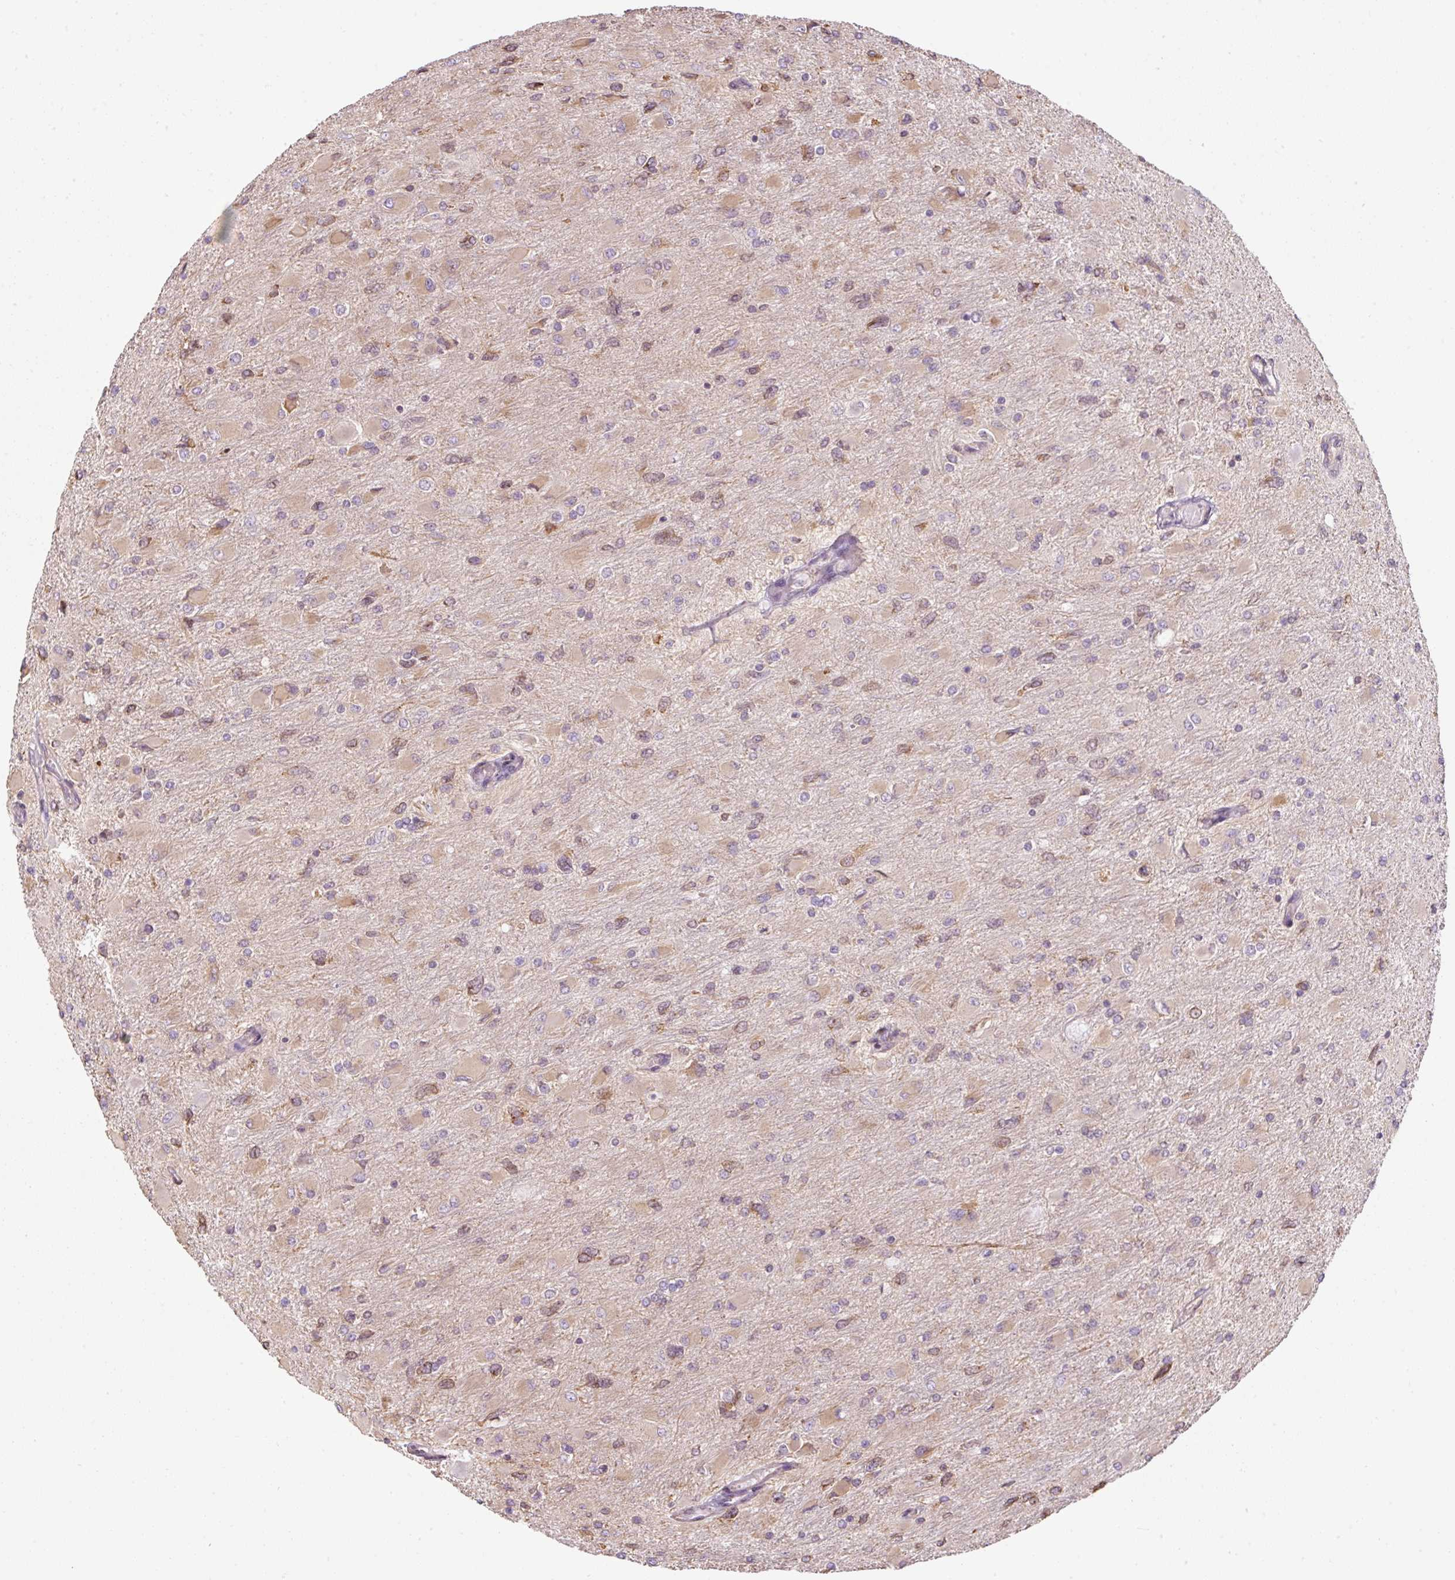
{"staining": {"intensity": "moderate", "quantity": "25%-75%", "location": "cytoplasmic/membranous"}, "tissue": "glioma", "cell_type": "Tumor cells", "image_type": "cancer", "snomed": [{"axis": "morphology", "description": "Glioma, malignant, High grade"}, {"axis": "topography", "description": "Cerebral cortex"}], "caption": "Approximately 25%-75% of tumor cells in glioma show moderate cytoplasmic/membranous protein positivity as visualized by brown immunohistochemical staining.", "gene": "PRKCSH", "patient": {"sex": "female", "age": 36}}